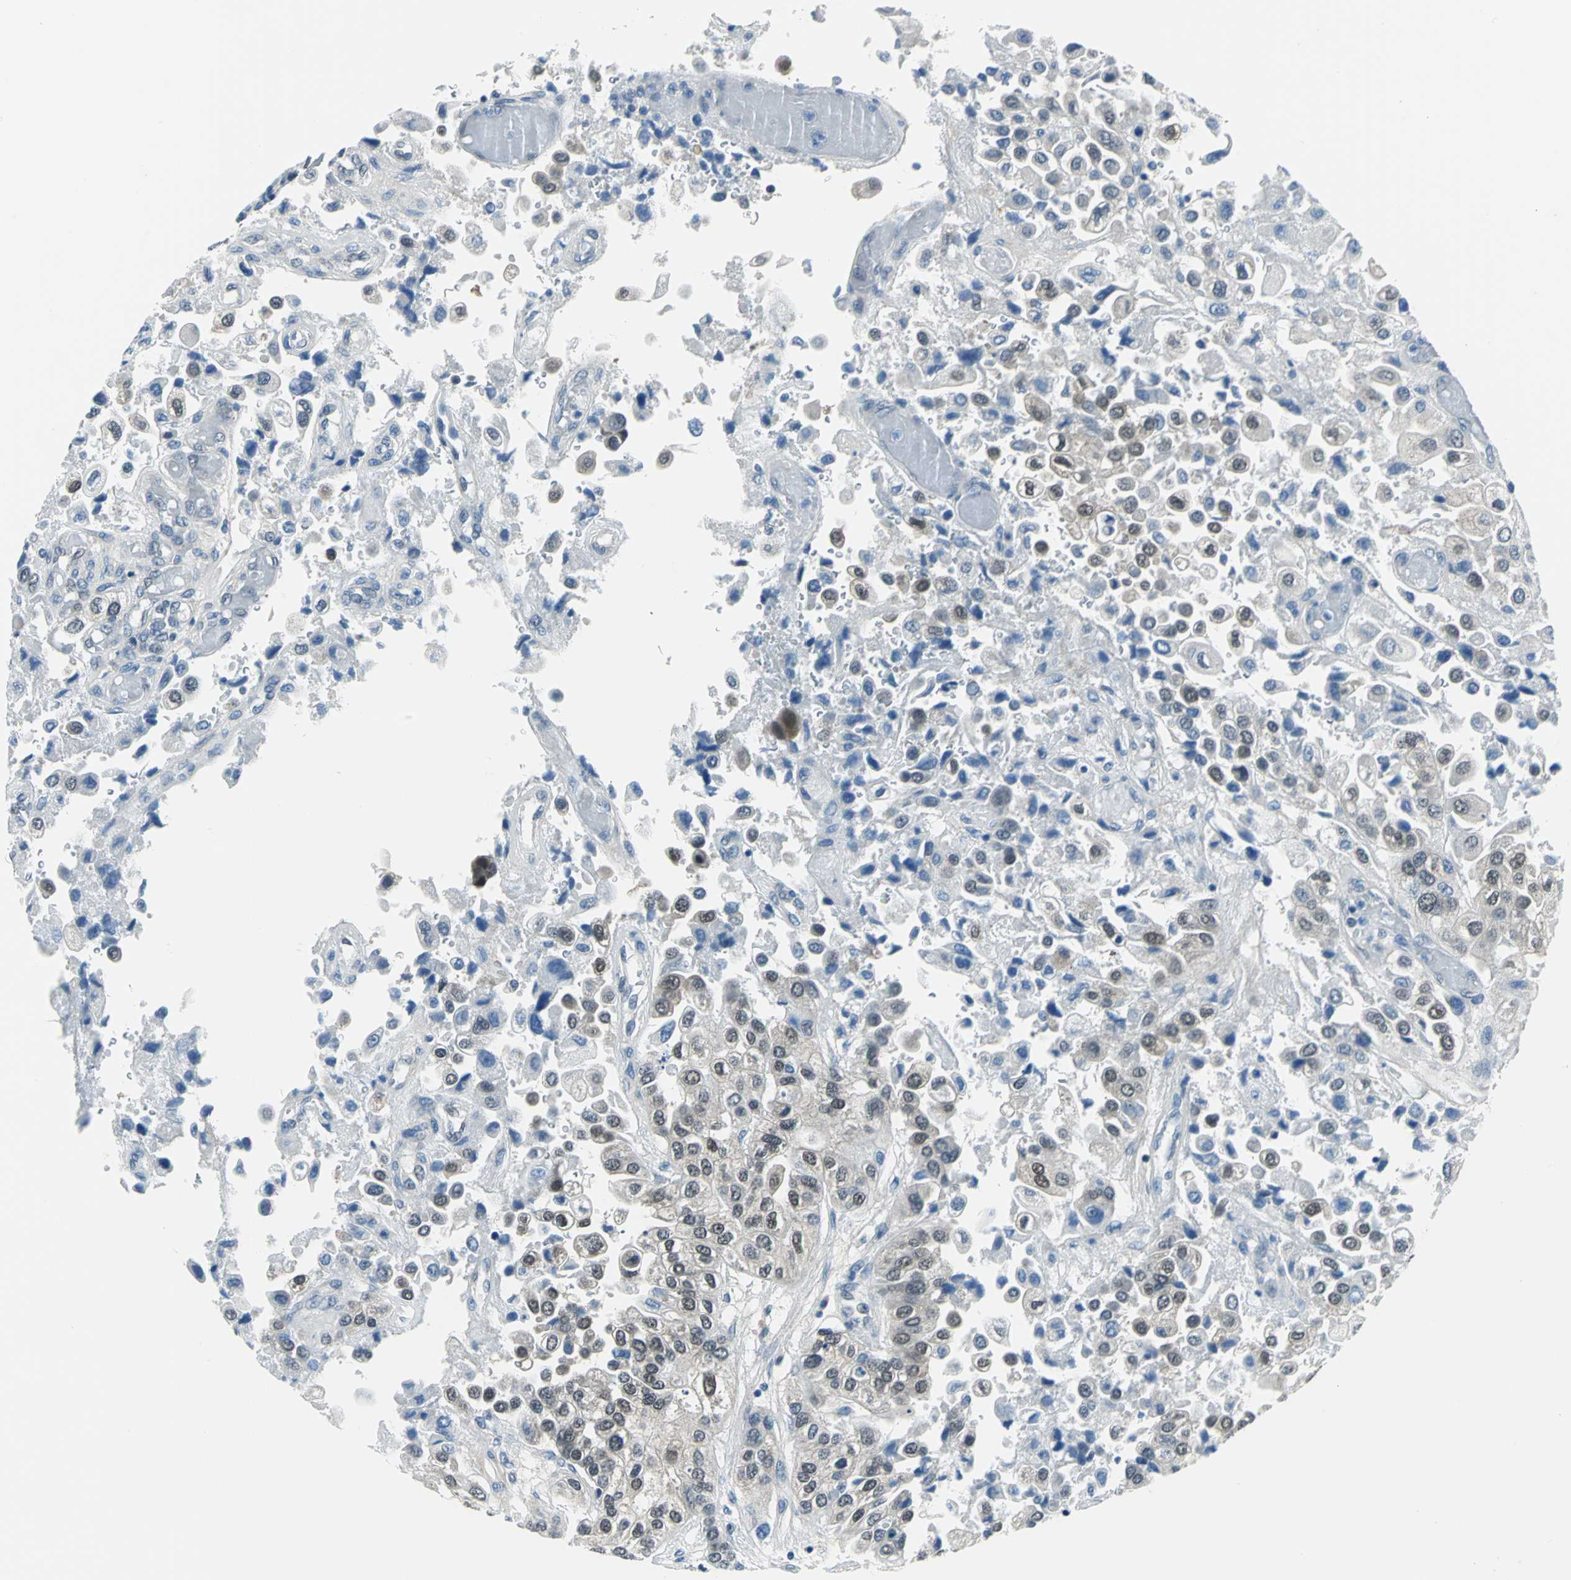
{"staining": {"intensity": "weak", "quantity": "25%-75%", "location": "cytoplasmic/membranous,nuclear"}, "tissue": "urothelial cancer", "cell_type": "Tumor cells", "image_type": "cancer", "snomed": [{"axis": "morphology", "description": "Urothelial carcinoma, High grade"}, {"axis": "topography", "description": "Urinary bladder"}], "caption": "Immunohistochemistry image of urothelial cancer stained for a protein (brown), which displays low levels of weak cytoplasmic/membranous and nuclear expression in approximately 25%-75% of tumor cells.", "gene": "ZNF415", "patient": {"sex": "female", "age": 64}}